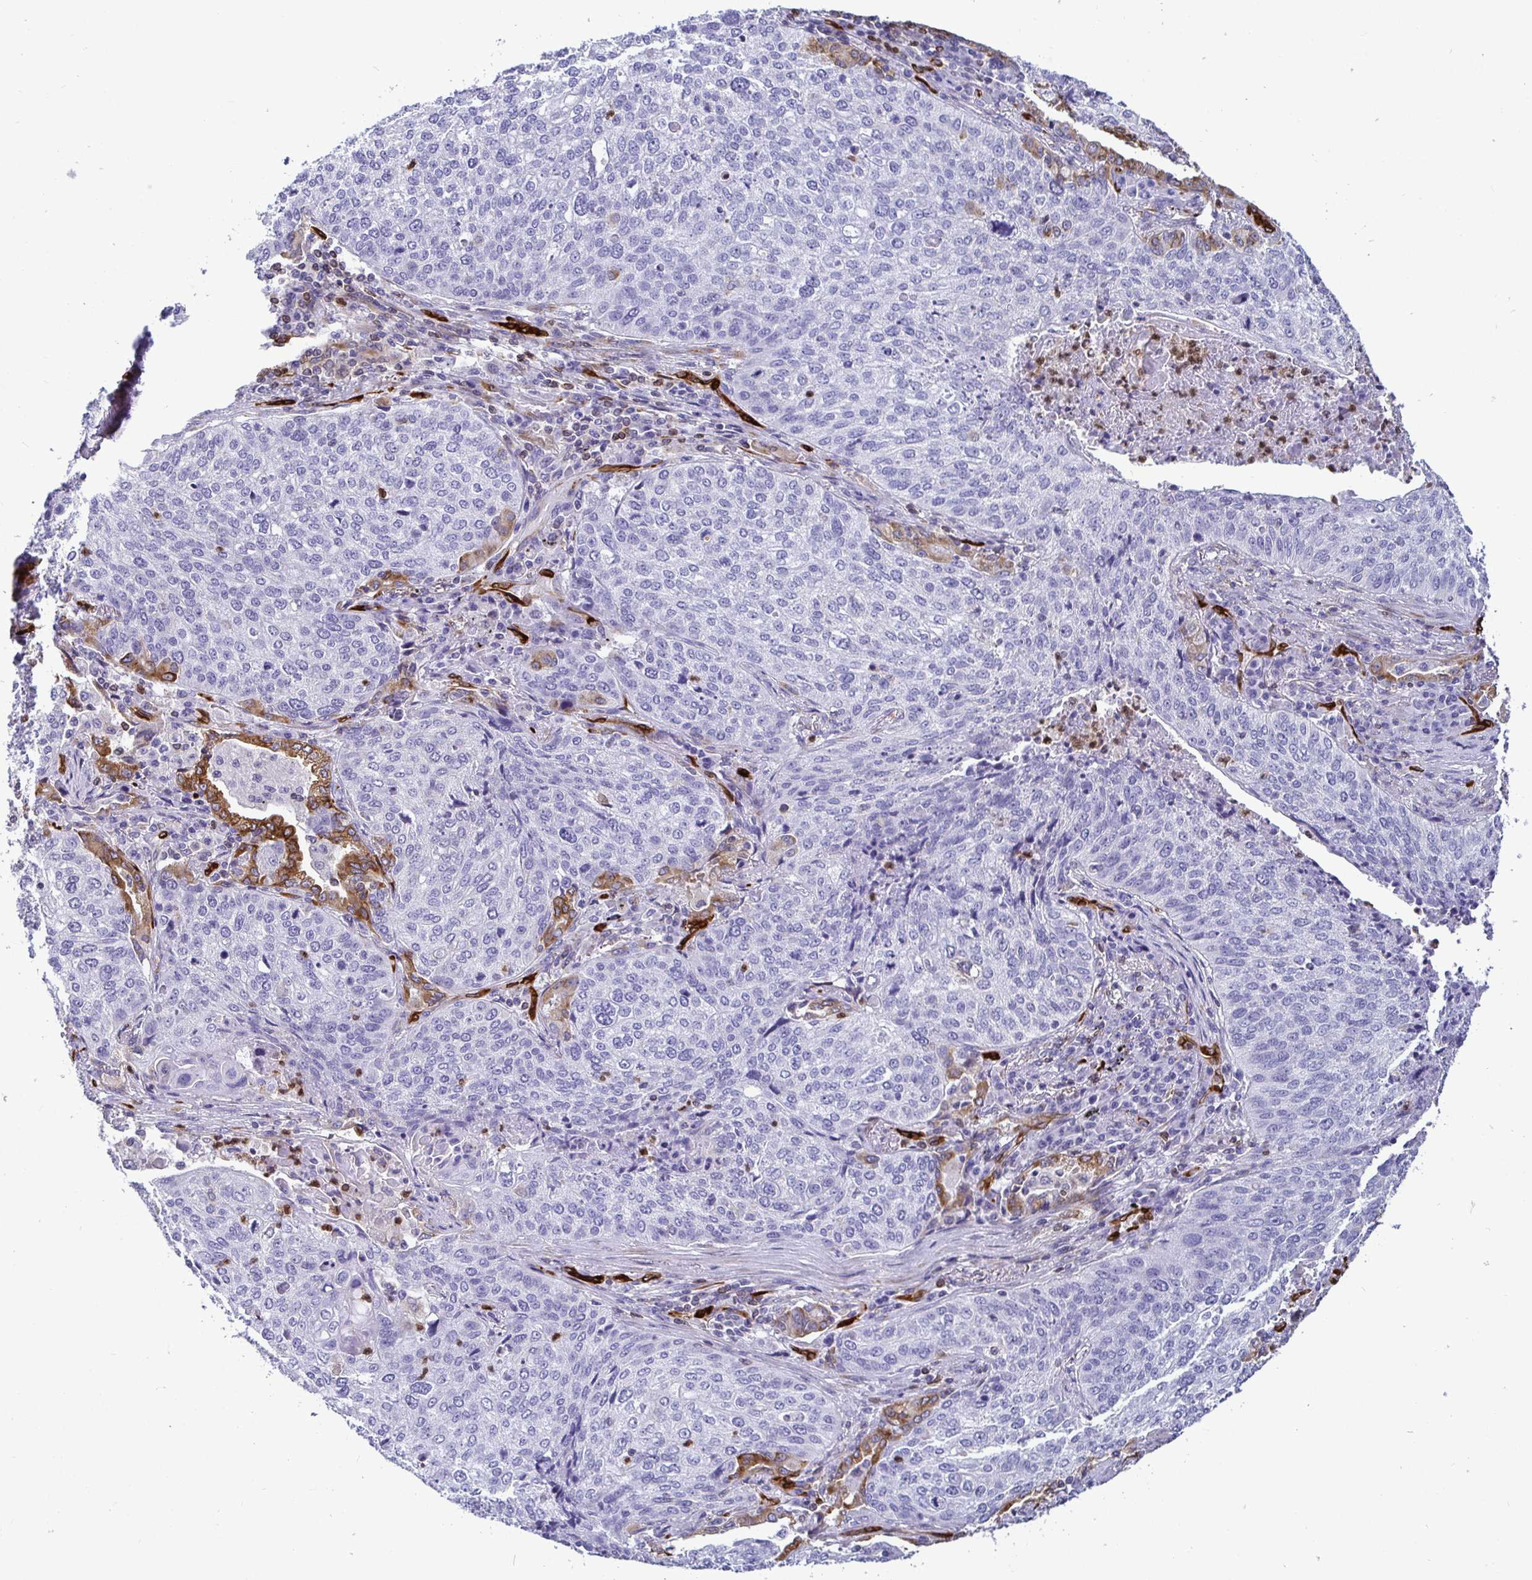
{"staining": {"intensity": "negative", "quantity": "none", "location": "none"}, "tissue": "lung cancer", "cell_type": "Tumor cells", "image_type": "cancer", "snomed": [{"axis": "morphology", "description": "Squamous cell carcinoma, NOS"}, {"axis": "topography", "description": "Lung"}], "caption": "Immunohistochemistry photomicrograph of neoplastic tissue: lung squamous cell carcinoma stained with DAB demonstrates no significant protein positivity in tumor cells.", "gene": "TP53I11", "patient": {"sex": "male", "age": 63}}